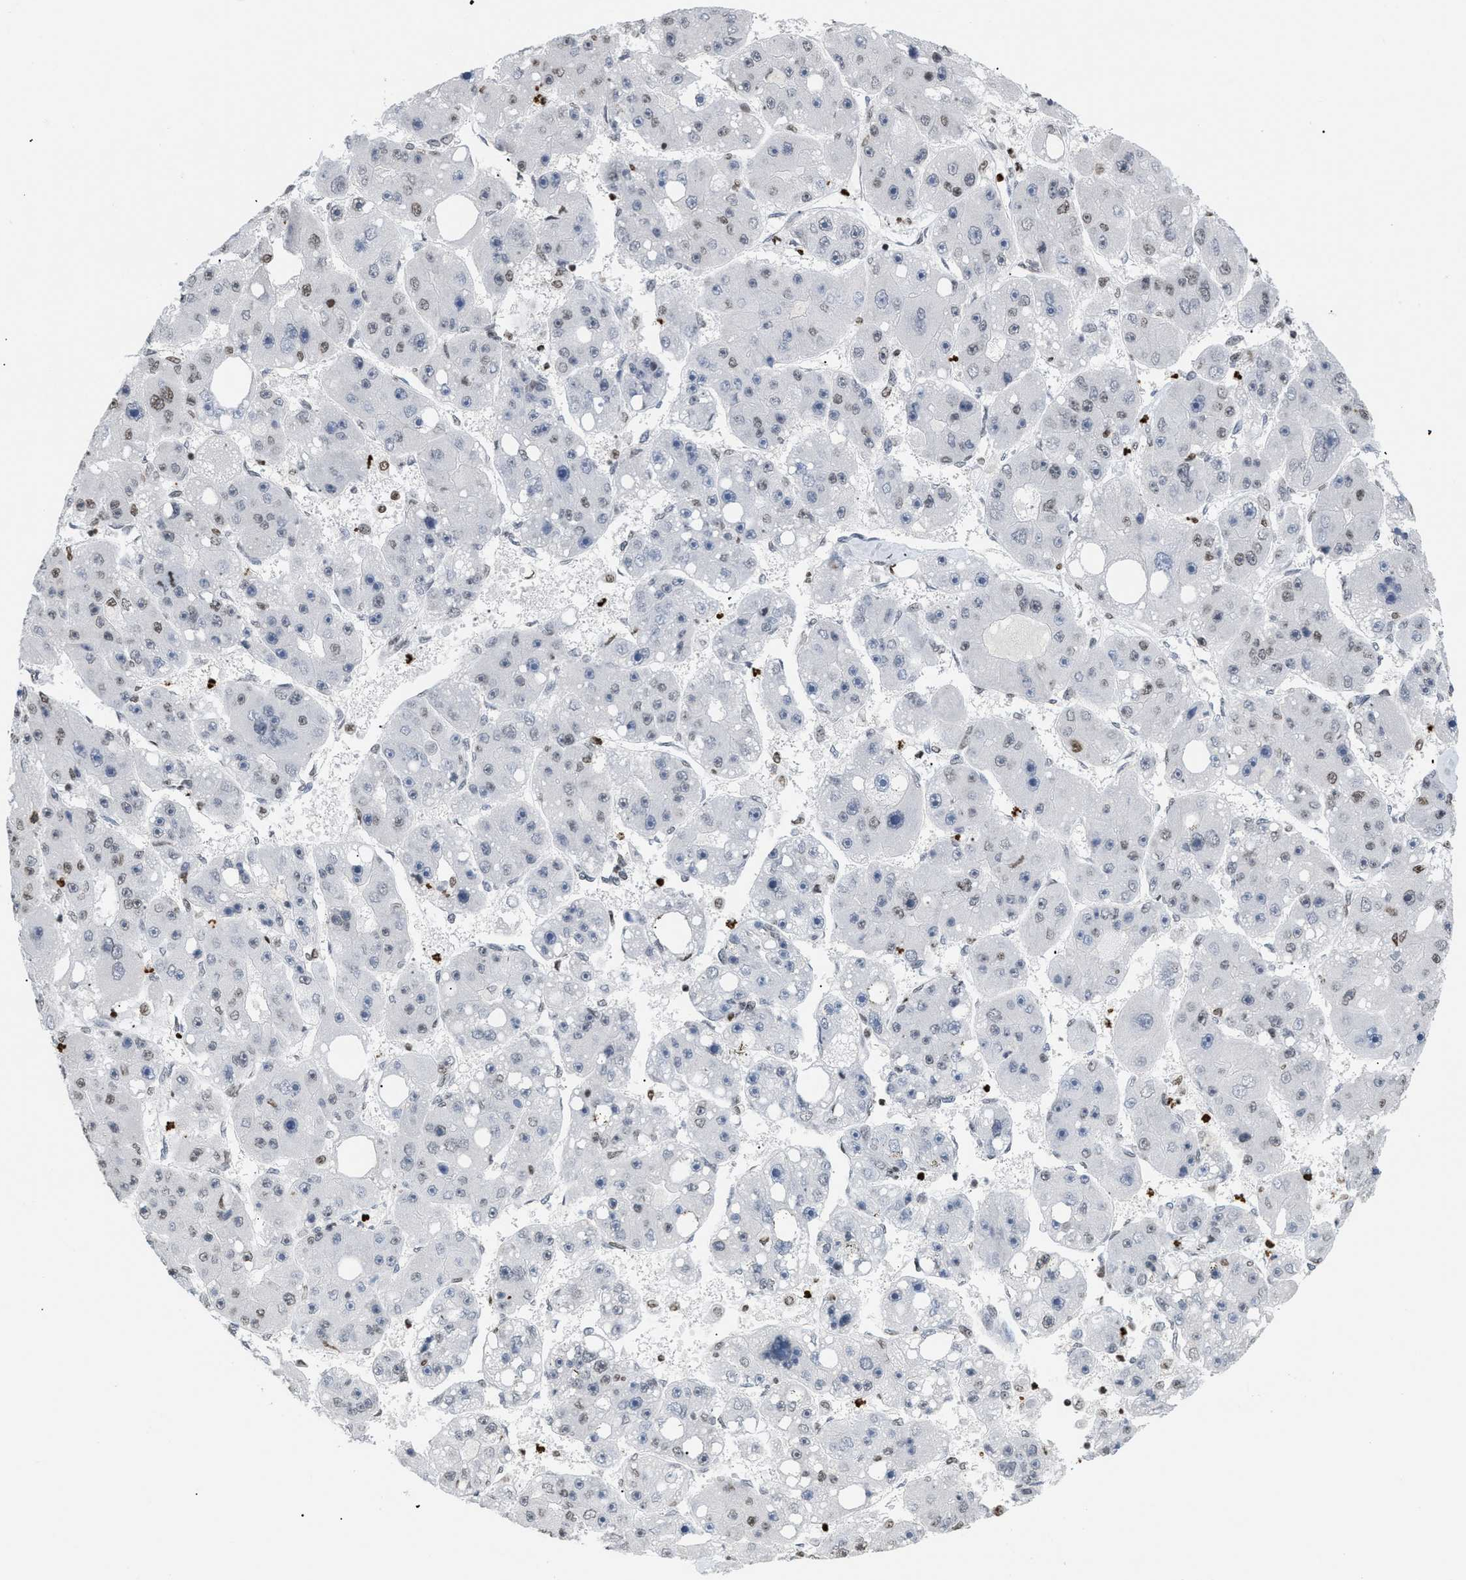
{"staining": {"intensity": "weak", "quantity": "25%-75%", "location": "nuclear"}, "tissue": "liver cancer", "cell_type": "Tumor cells", "image_type": "cancer", "snomed": [{"axis": "morphology", "description": "Carcinoma, Hepatocellular, NOS"}, {"axis": "topography", "description": "Liver"}], "caption": "Immunohistochemistry (IHC) of liver cancer (hepatocellular carcinoma) shows low levels of weak nuclear positivity in approximately 25%-75% of tumor cells.", "gene": "HMGN2", "patient": {"sex": "female", "age": 61}}